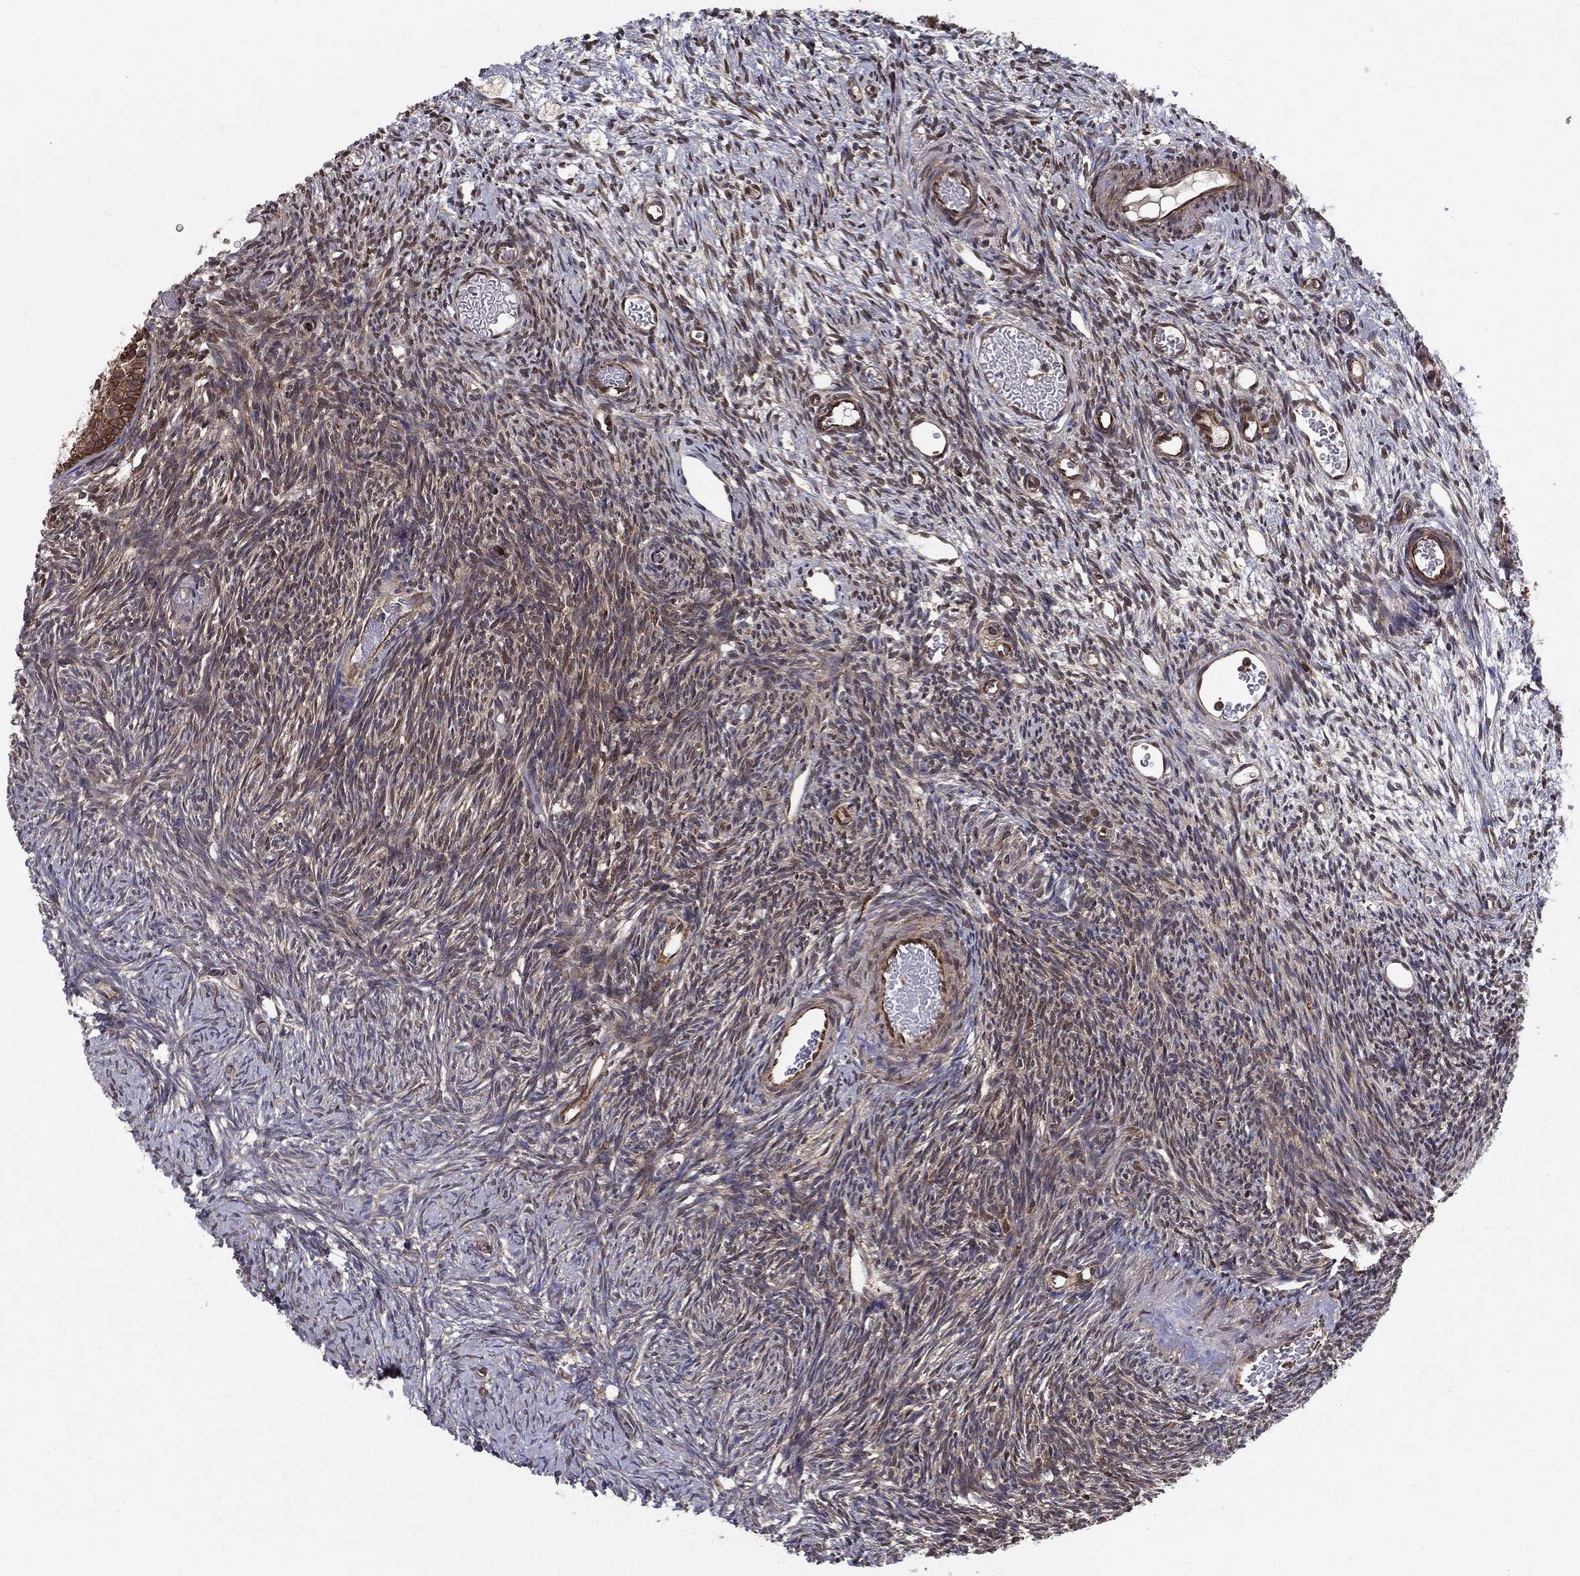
{"staining": {"intensity": "moderate", "quantity": ">75%", "location": "cytoplasmic/membranous"}, "tissue": "ovary", "cell_type": "Follicle cells", "image_type": "normal", "snomed": [{"axis": "morphology", "description": "Normal tissue, NOS"}, {"axis": "topography", "description": "Ovary"}], "caption": "Protein analysis of normal ovary displays moderate cytoplasmic/membranous positivity in about >75% of follicle cells.", "gene": "CERS2", "patient": {"sex": "female", "age": 39}}